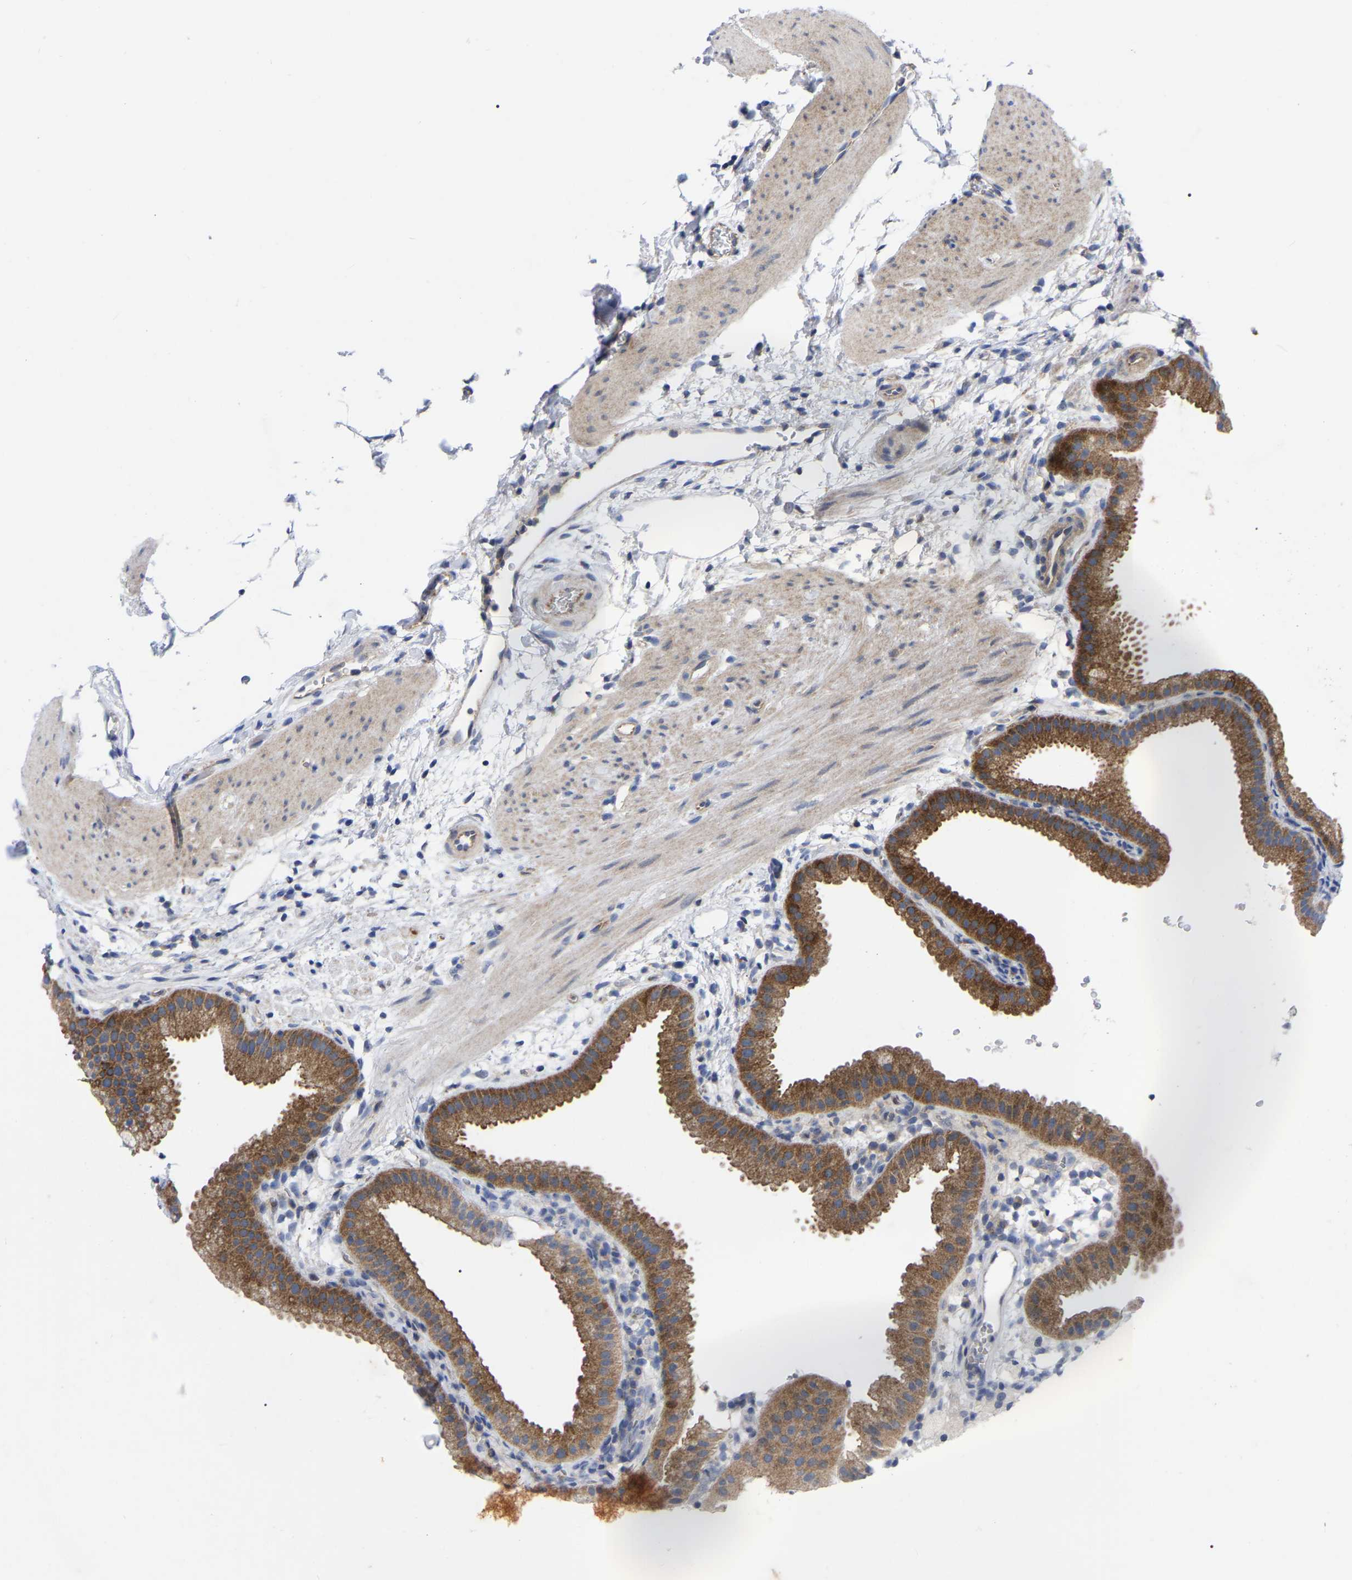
{"staining": {"intensity": "strong", "quantity": ">75%", "location": "cytoplasmic/membranous"}, "tissue": "gallbladder", "cell_type": "Glandular cells", "image_type": "normal", "snomed": [{"axis": "morphology", "description": "Normal tissue, NOS"}, {"axis": "topography", "description": "Gallbladder"}], "caption": "High-magnification brightfield microscopy of unremarkable gallbladder stained with DAB (3,3'-diaminobenzidine) (brown) and counterstained with hematoxylin (blue). glandular cells exhibit strong cytoplasmic/membranous expression is seen in approximately>75% of cells.", "gene": "TCP1", "patient": {"sex": "female", "age": 64}}